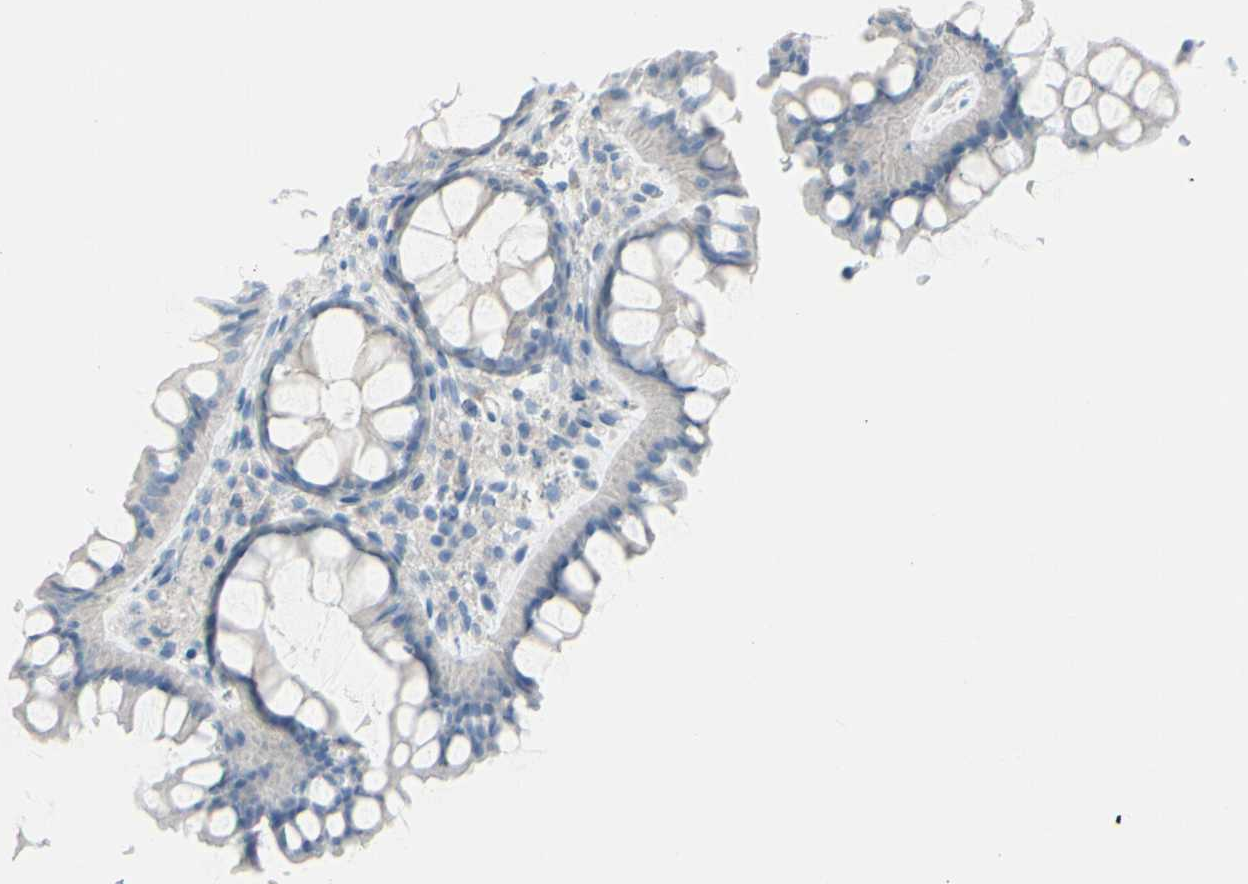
{"staining": {"intensity": "negative", "quantity": "none", "location": "none"}, "tissue": "colon", "cell_type": "Endothelial cells", "image_type": "normal", "snomed": [{"axis": "morphology", "description": "Normal tissue, NOS"}, {"axis": "topography", "description": "Colon"}], "caption": "High magnification brightfield microscopy of unremarkable colon stained with DAB (3,3'-diaminobenzidine) (brown) and counterstained with hematoxylin (blue): endothelial cells show no significant staining. (Brightfield microscopy of DAB immunohistochemistry (IHC) at high magnification).", "gene": "TFPI2", "patient": {"sex": "female", "age": 55}}